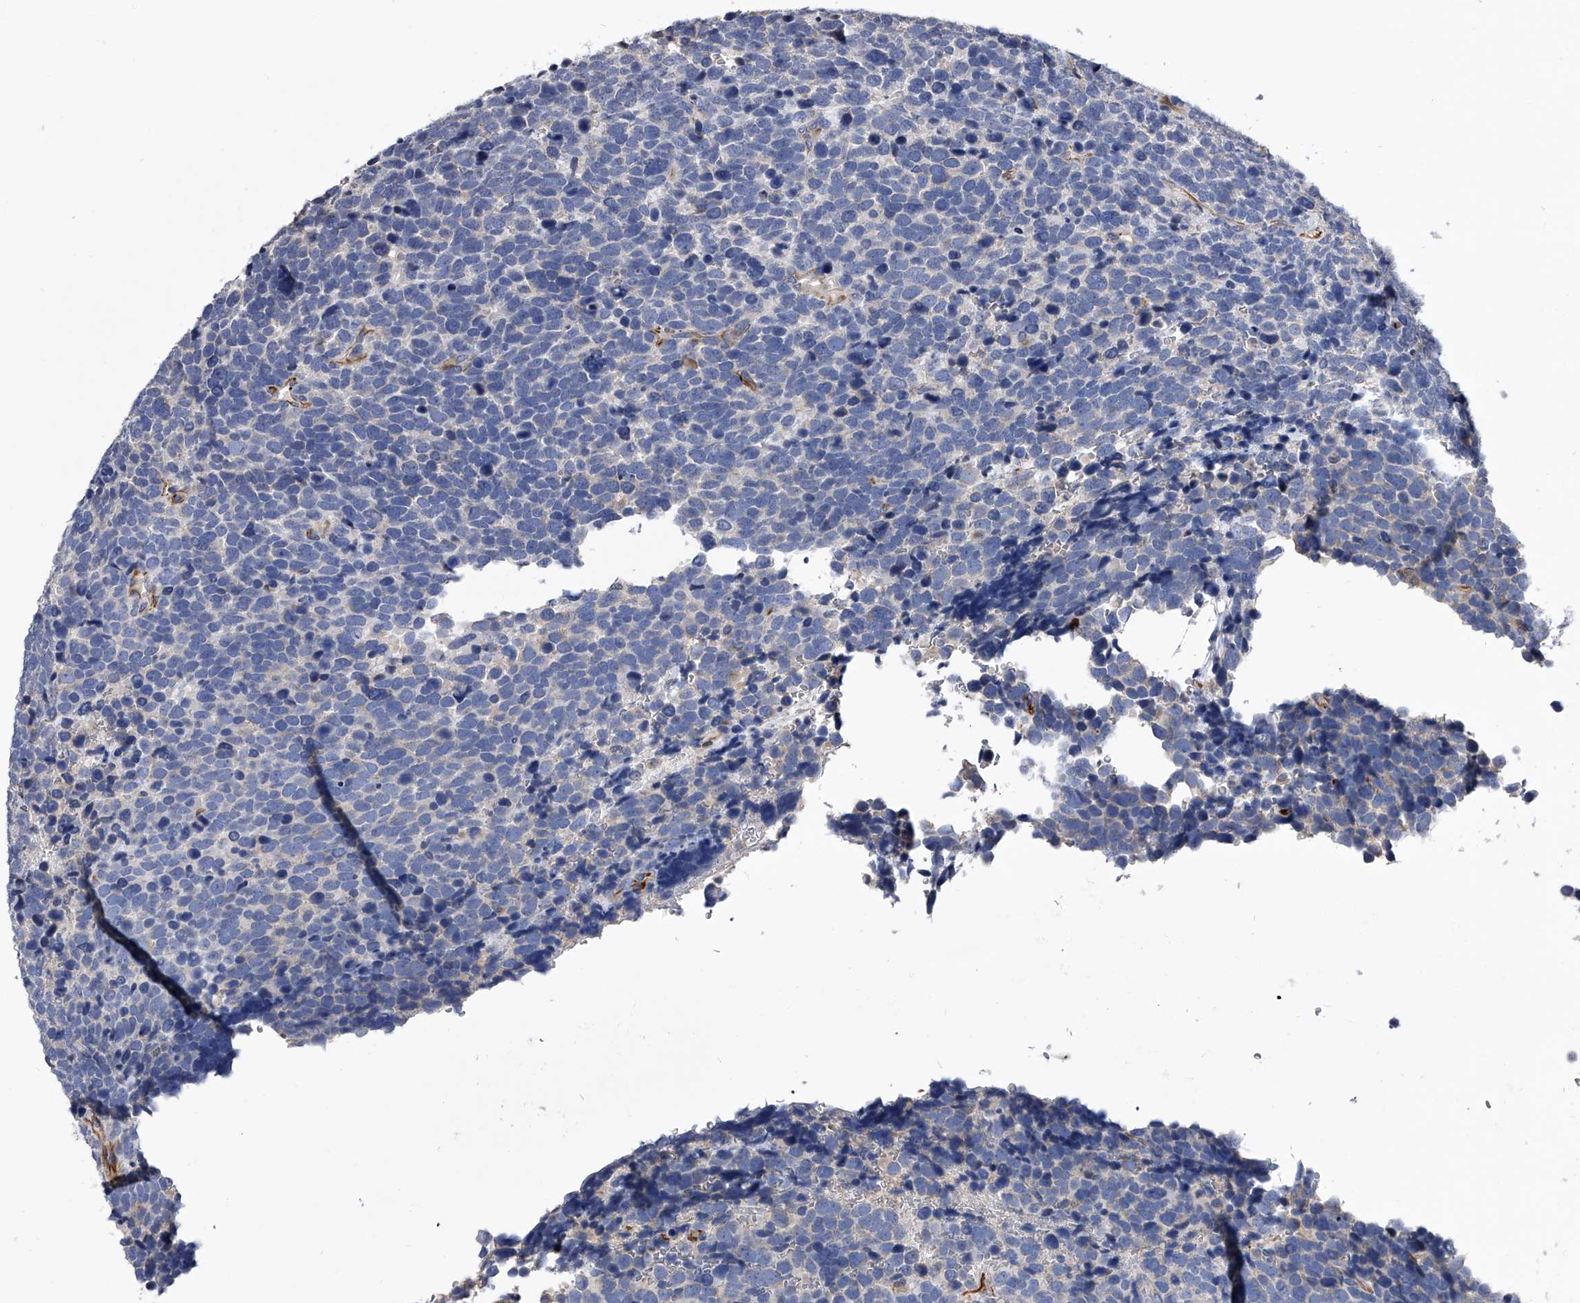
{"staining": {"intensity": "negative", "quantity": "none", "location": "none"}, "tissue": "urothelial cancer", "cell_type": "Tumor cells", "image_type": "cancer", "snomed": [{"axis": "morphology", "description": "Urothelial carcinoma, High grade"}, {"axis": "topography", "description": "Urinary bladder"}], "caption": "The image demonstrates no significant expression in tumor cells of urothelial cancer.", "gene": "EFCAB7", "patient": {"sex": "female", "age": 82}}